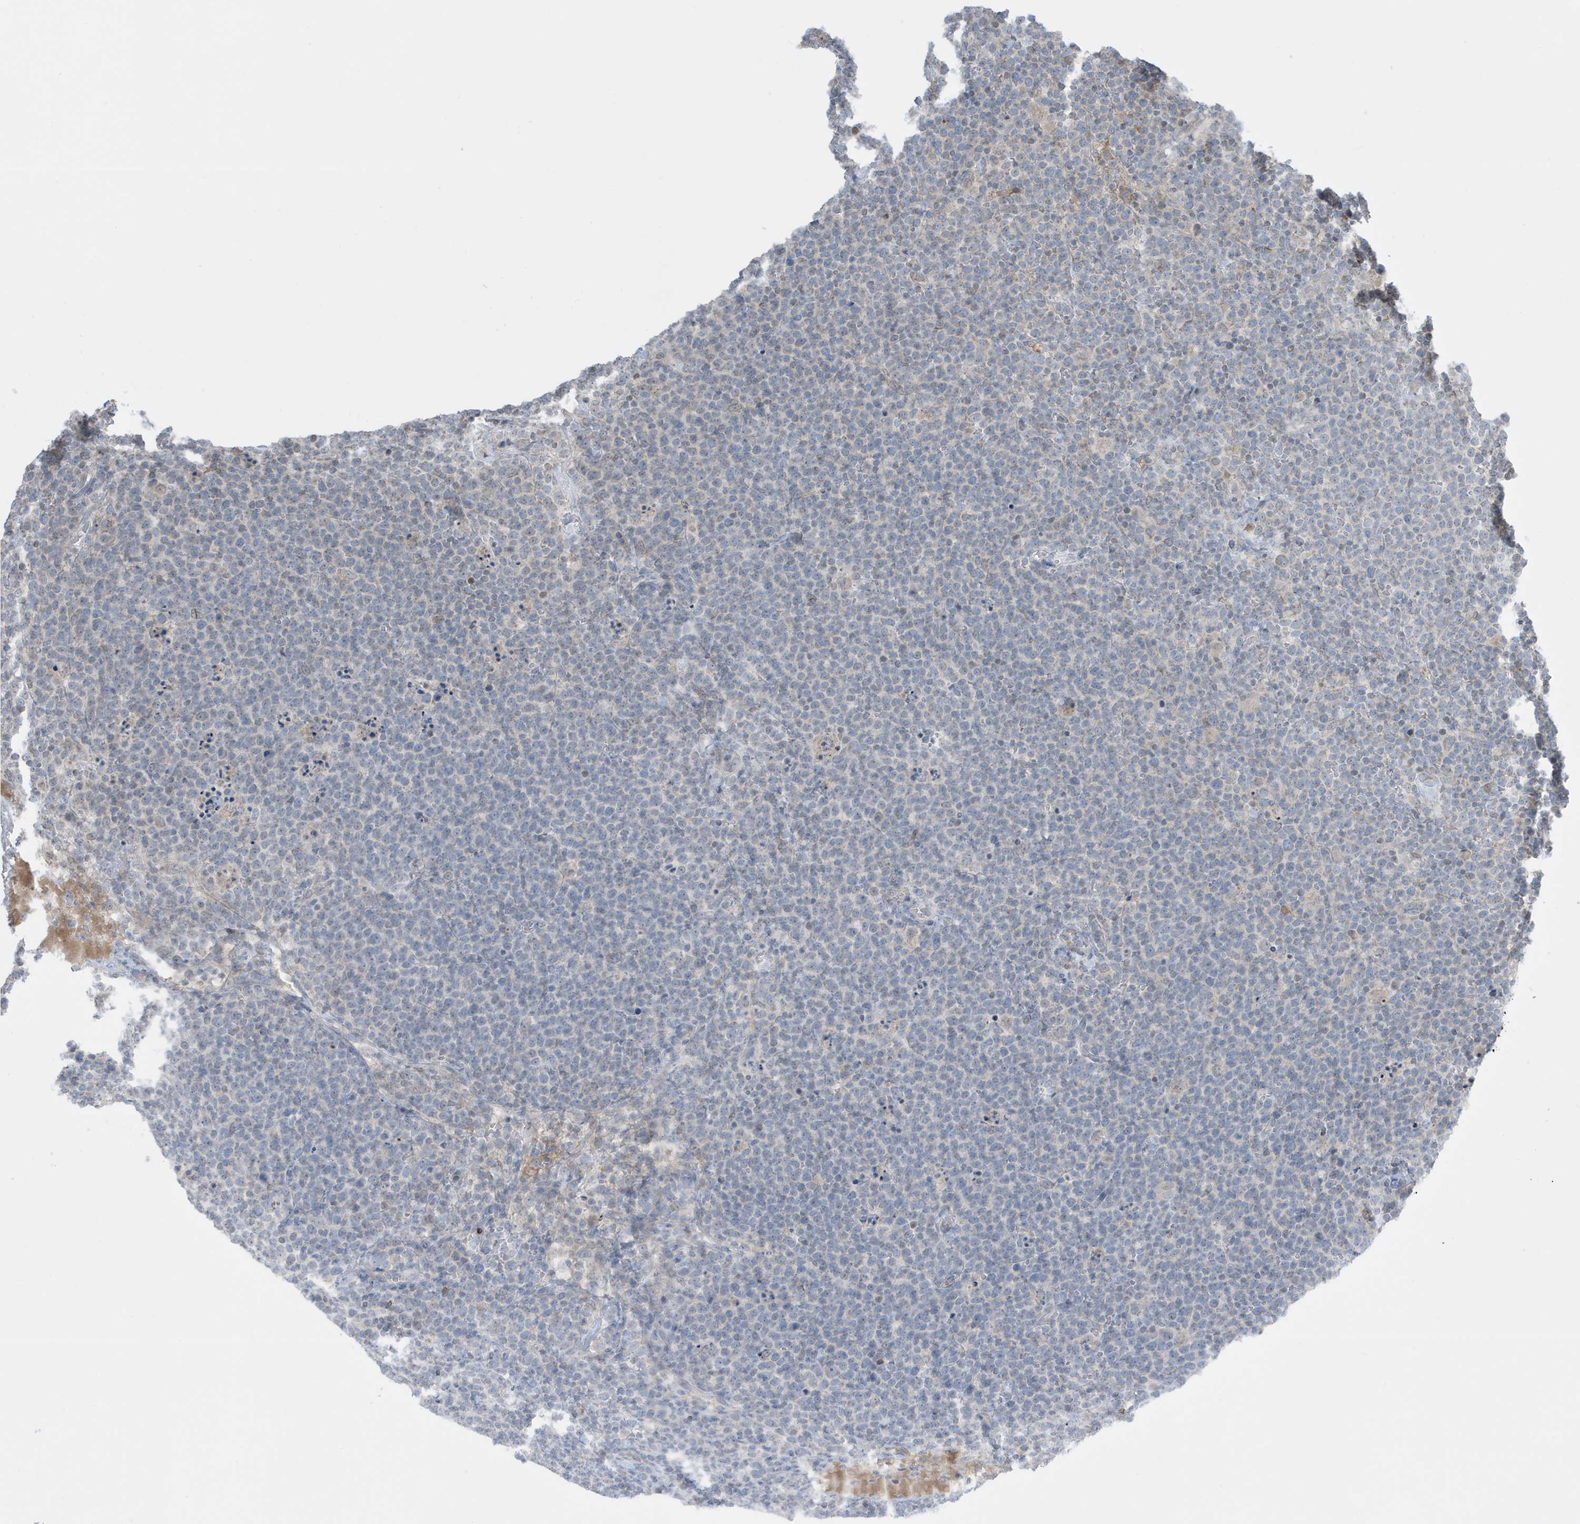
{"staining": {"intensity": "negative", "quantity": "none", "location": "none"}, "tissue": "lymphoma", "cell_type": "Tumor cells", "image_type": "cancer", "snomed": [{"axis": "morphology", "description": "Malignant lymphoma, non-Hodgkin's type, High grade"}, {"axis": "topography", "description": "Lymph node"}], "caption": "Immunohistochemistry (IHC) histopathology image of neoplastic tissue: lymphoma stained with DAB (3,3'-diaminobenzidine) reveals no significant protein positivity in tumor cells. (Stains: DAB immunohistochemistry (IHC) with hematoxylin counter stain, Microscopy: brightfield microscopy at high magnification).", "gene": "FNDC1", "patient": {"sex": "male", "age": 61}}